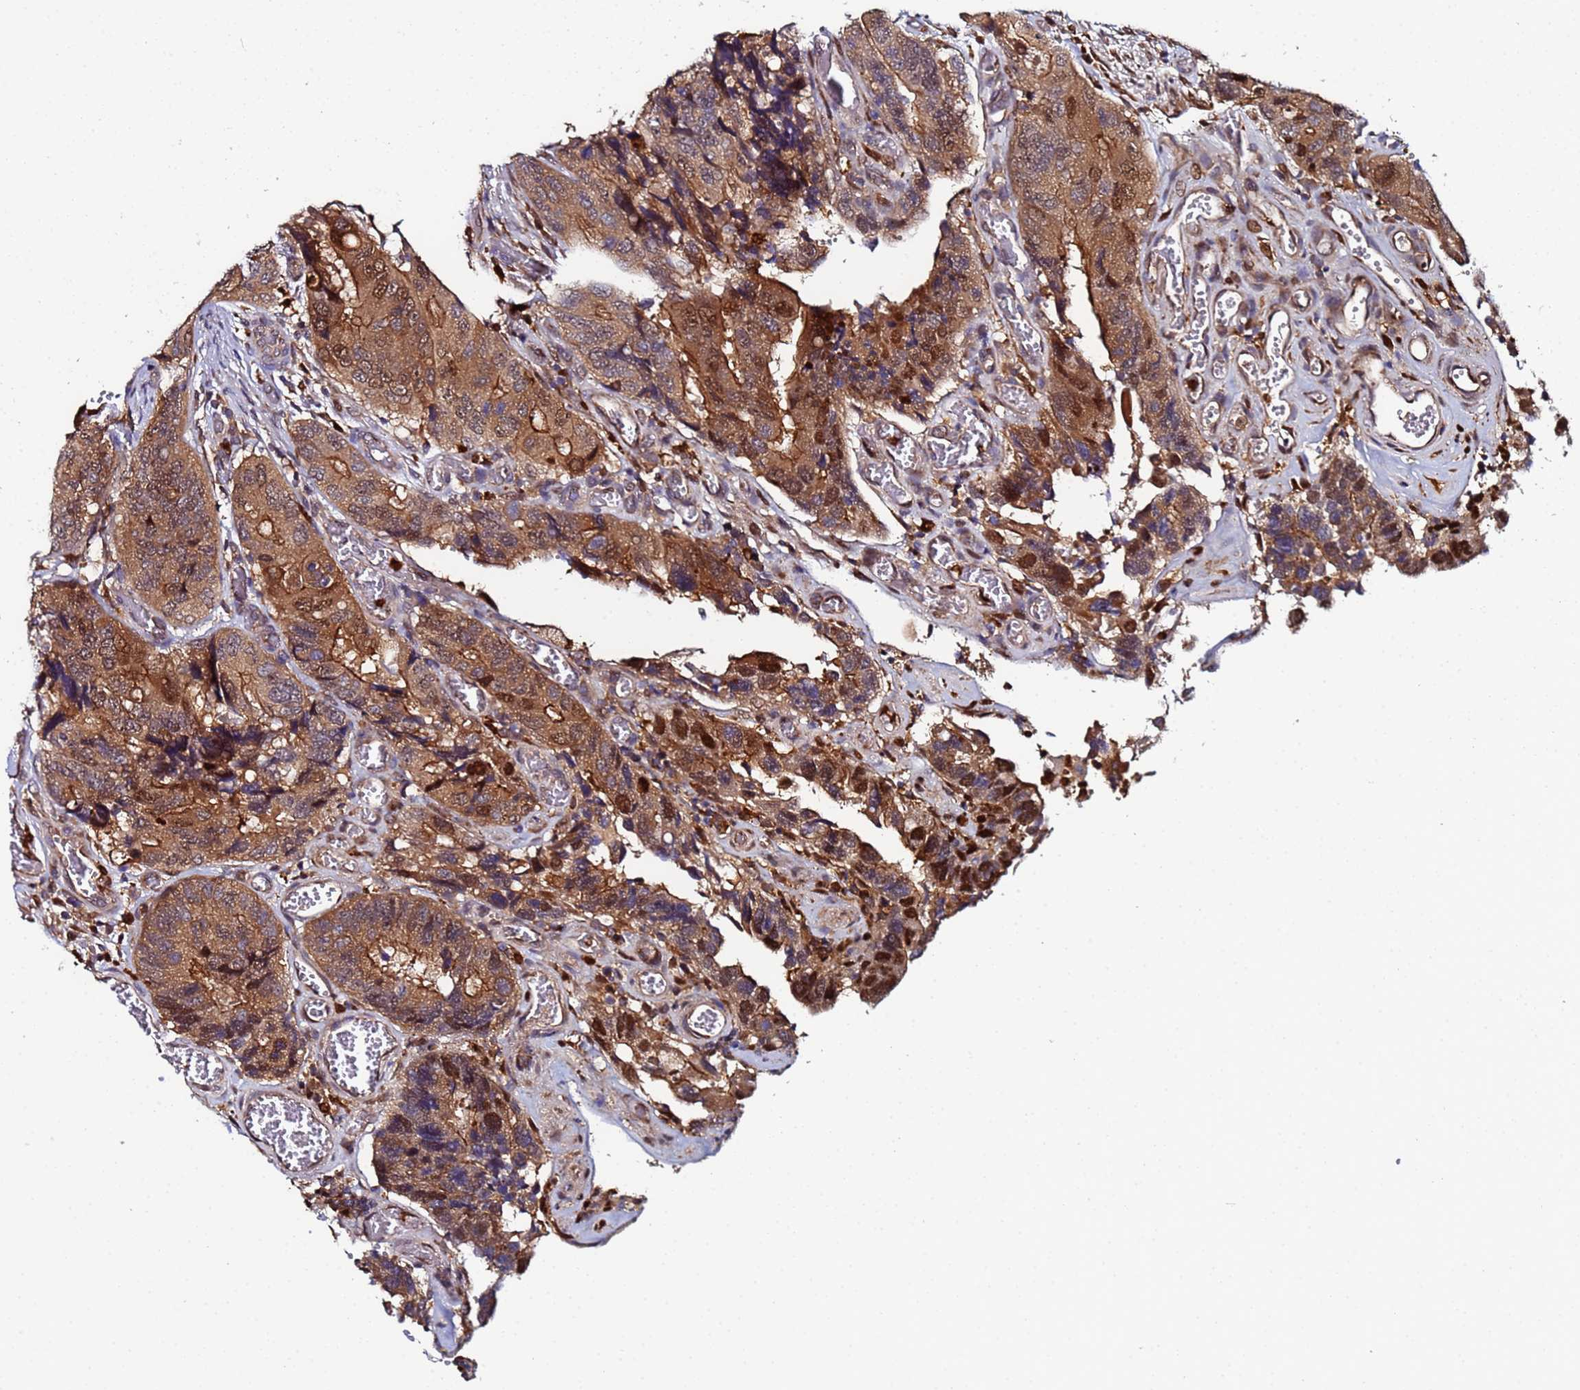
{"staining": {"intensity": "moderate", "quantity": ">75%", "location": "cytoplasmic/membranous"}, "tissue": "colorectal cancer", "cell_type": "Tumor cells", "image_type": "cancer", "snomed": [{"axis": "morphology", "description": "Adenocarcinoma, NOS"}, {"axis": "topography", "description": "Colon"}], "caption": "Human colorectal adenocarcinoma stained with a protein marker displays moderate staining in tumor cells.", "gene": "CCDC127", "patient": {"sex": "male", "age": 84}}